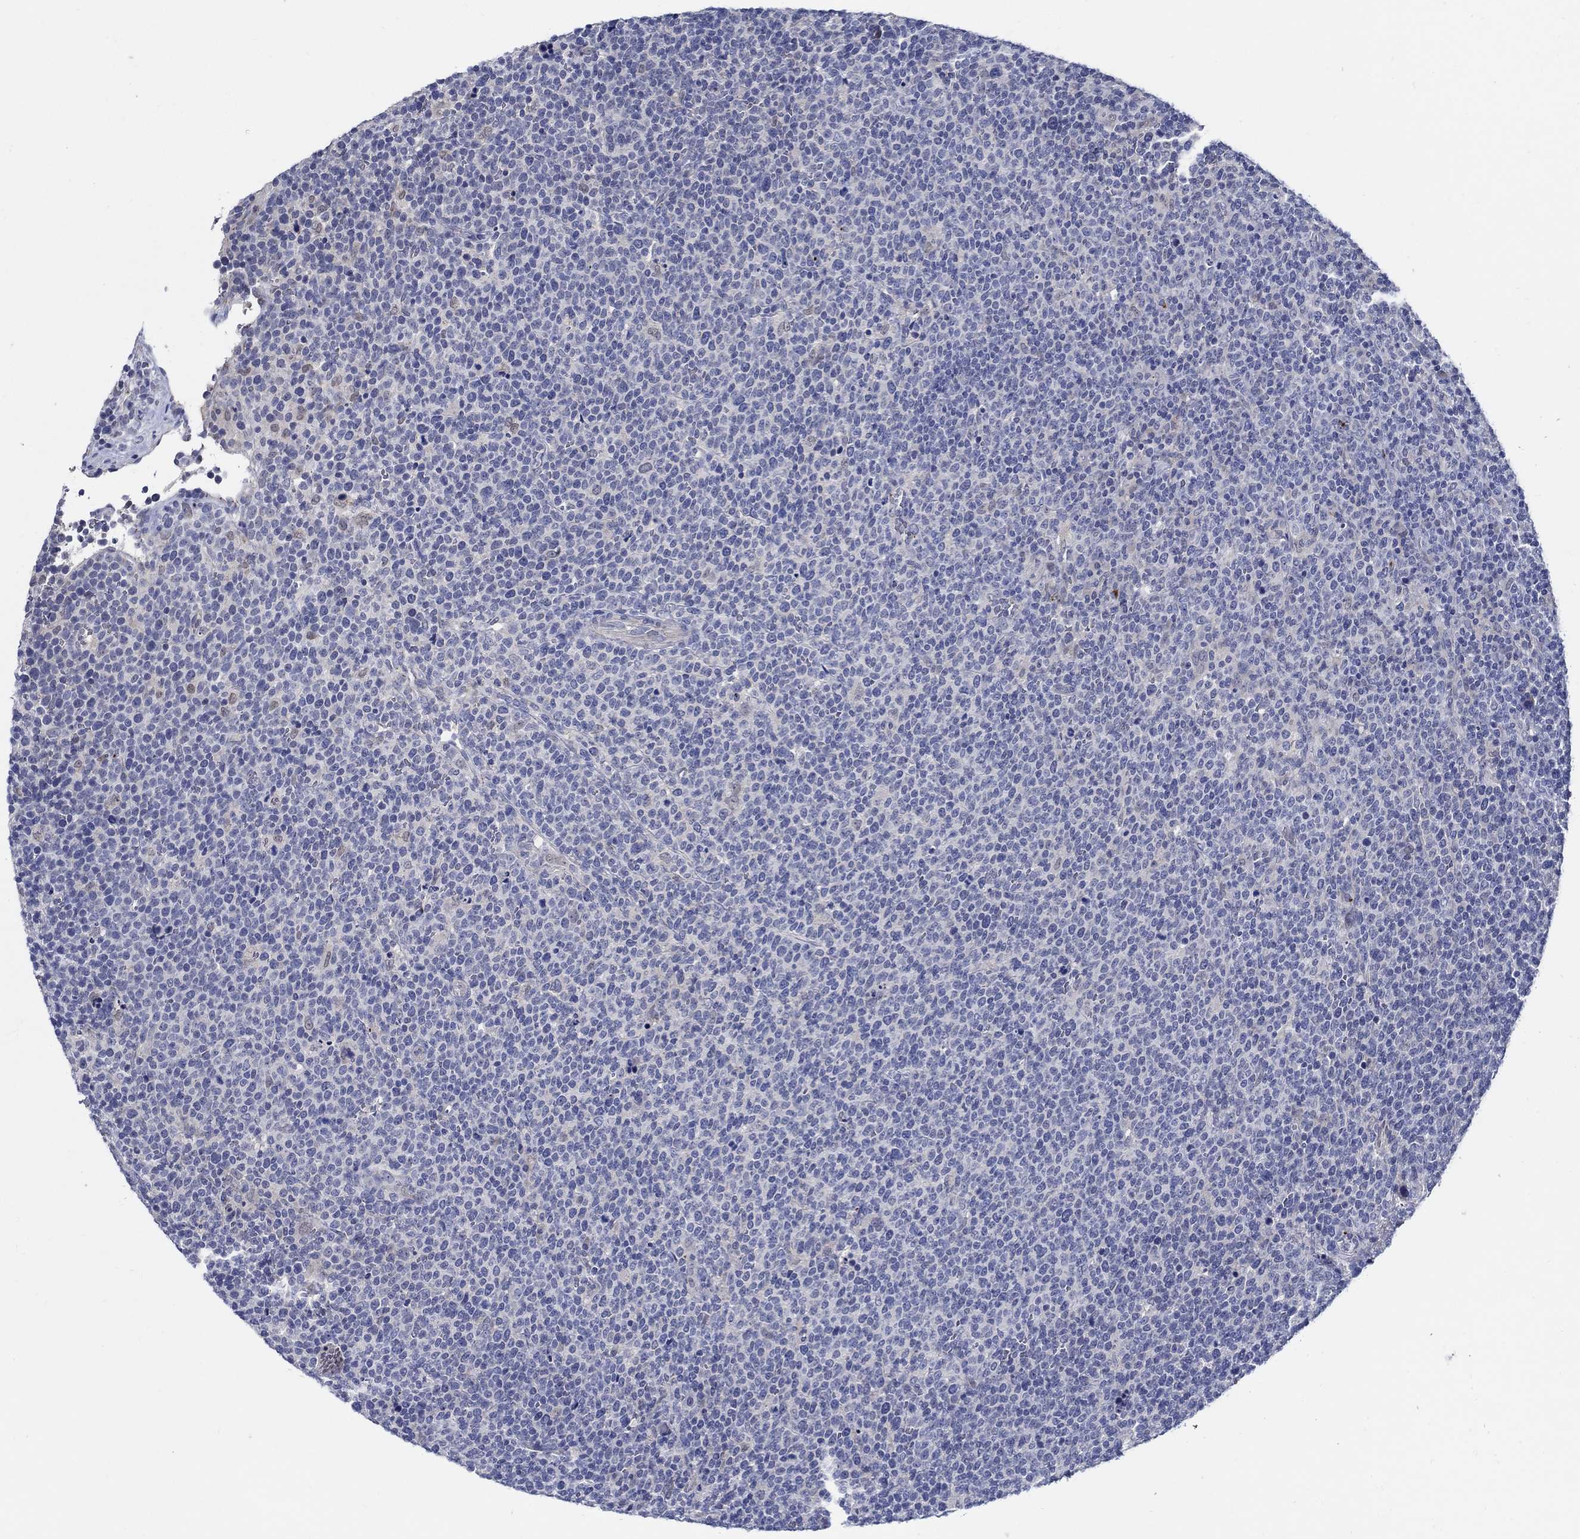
{"staining": {"intensity": "negative", "quantity": "none", "location": "none"}, "tissue": "lymphoma", "cell_type": "Tumor cells", "image_type": "cancer", "snomed": [{"axis": "morphology", "description": "Malignant lymphoma, non-Hodgkin's type, High grade"}, {"axis": "topography", "description": "Lymph node"}], "caption": "Lymphoma stained for a protein using IHC displays no expression tumor cells.", "gene": "ALOX12", "patient": {"sex": "male", "age": 61}}